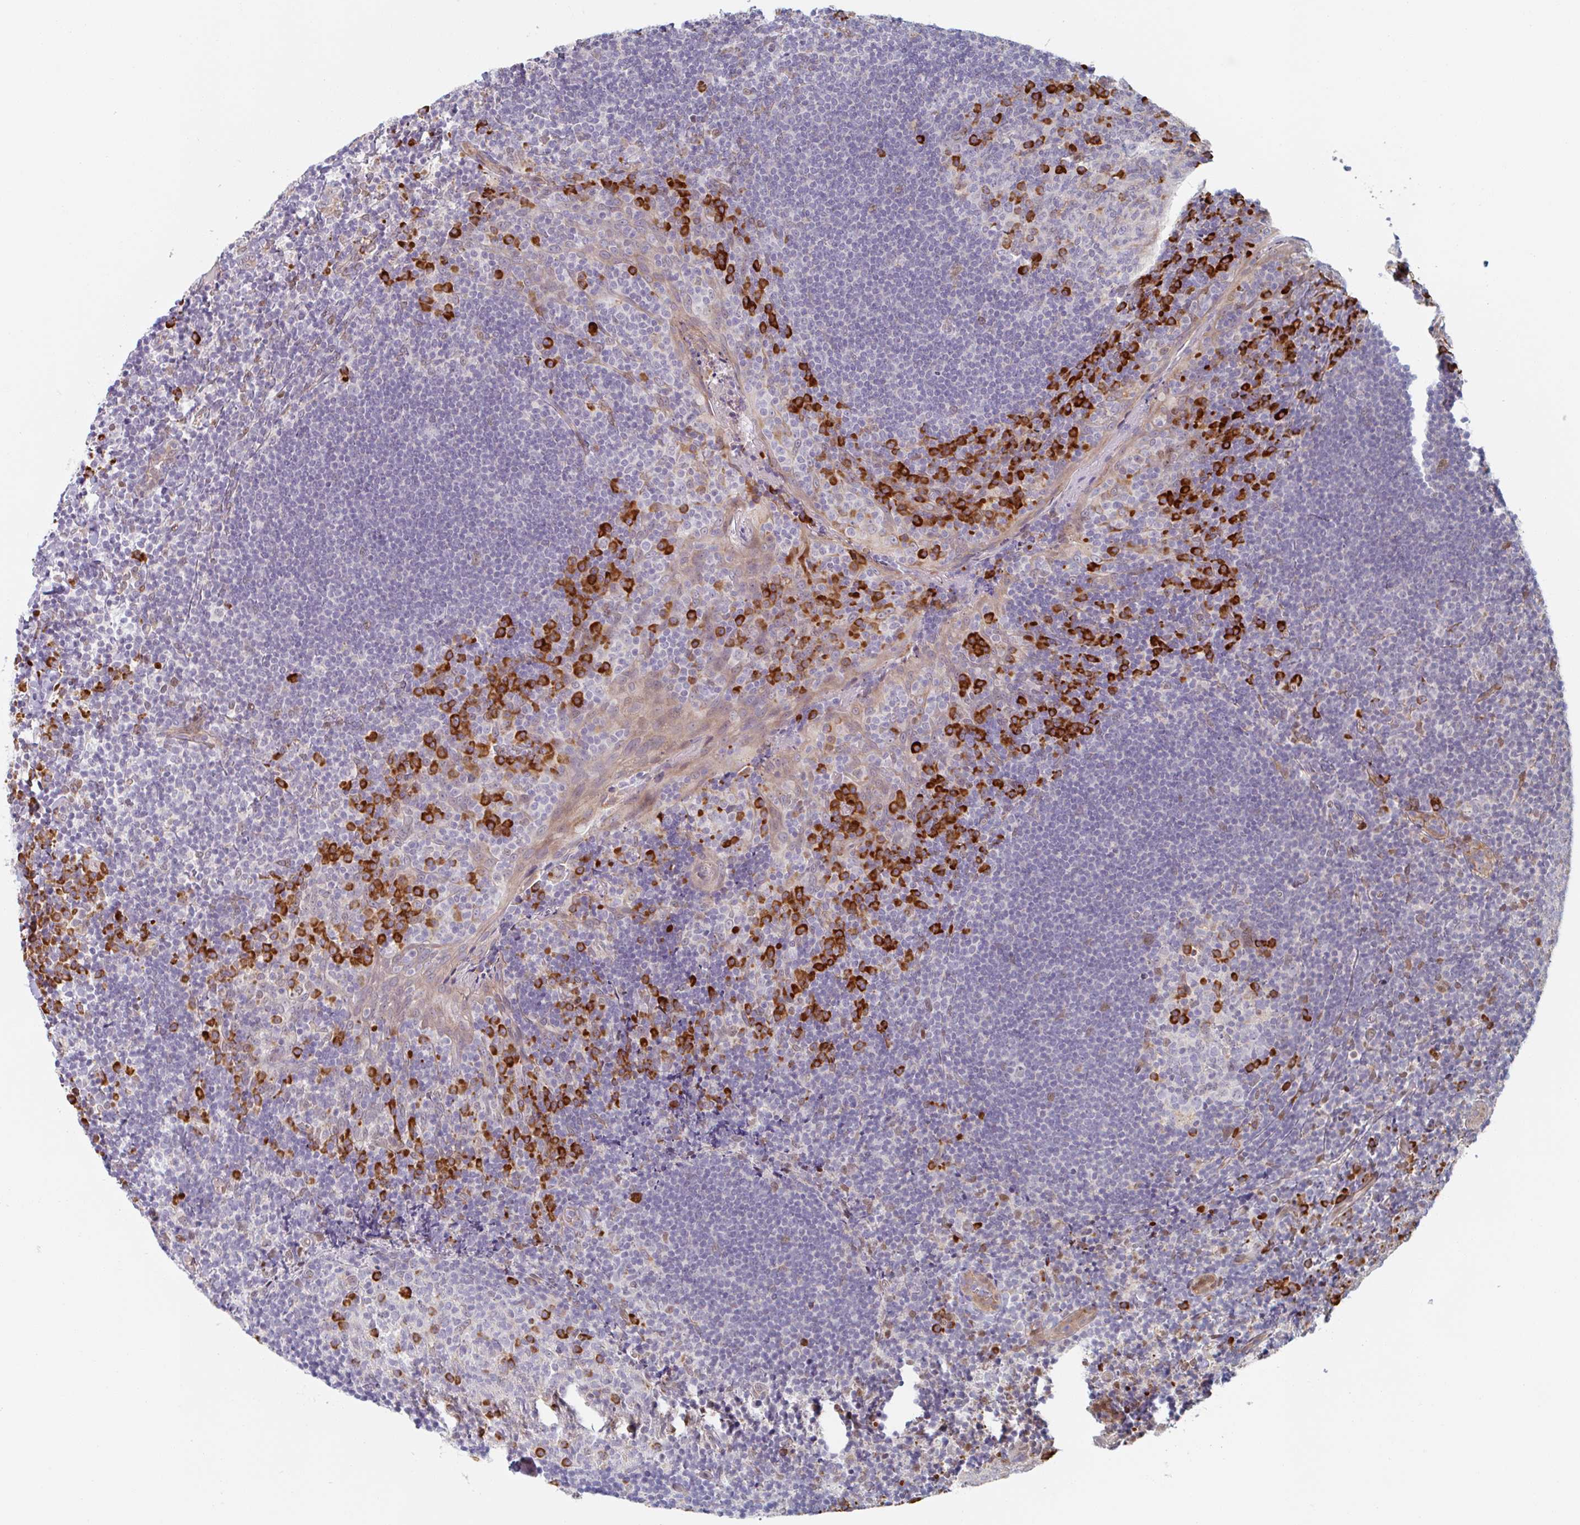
{"staining": {"intensity": "strong", "quantity": "<25%", "location": "cytoplasmic/membranous"}, "tissue": "tonsil", "cell_type": "Germinal center cells", "image_type": "normal", "snomed": [{"axis": "morphology", "description": "Normal tissue, NOS"}, {"axis": "topography", "description": "Tonsil"}], "caption": "Immunohistochemical staining of benign tonsil reveals medium levels of strong cytoplasmic/membranous expression in approximately <25% of germinal center cells.", "gene": "TRAPPC10", "patient": {"sex": "male", "age": 17}}